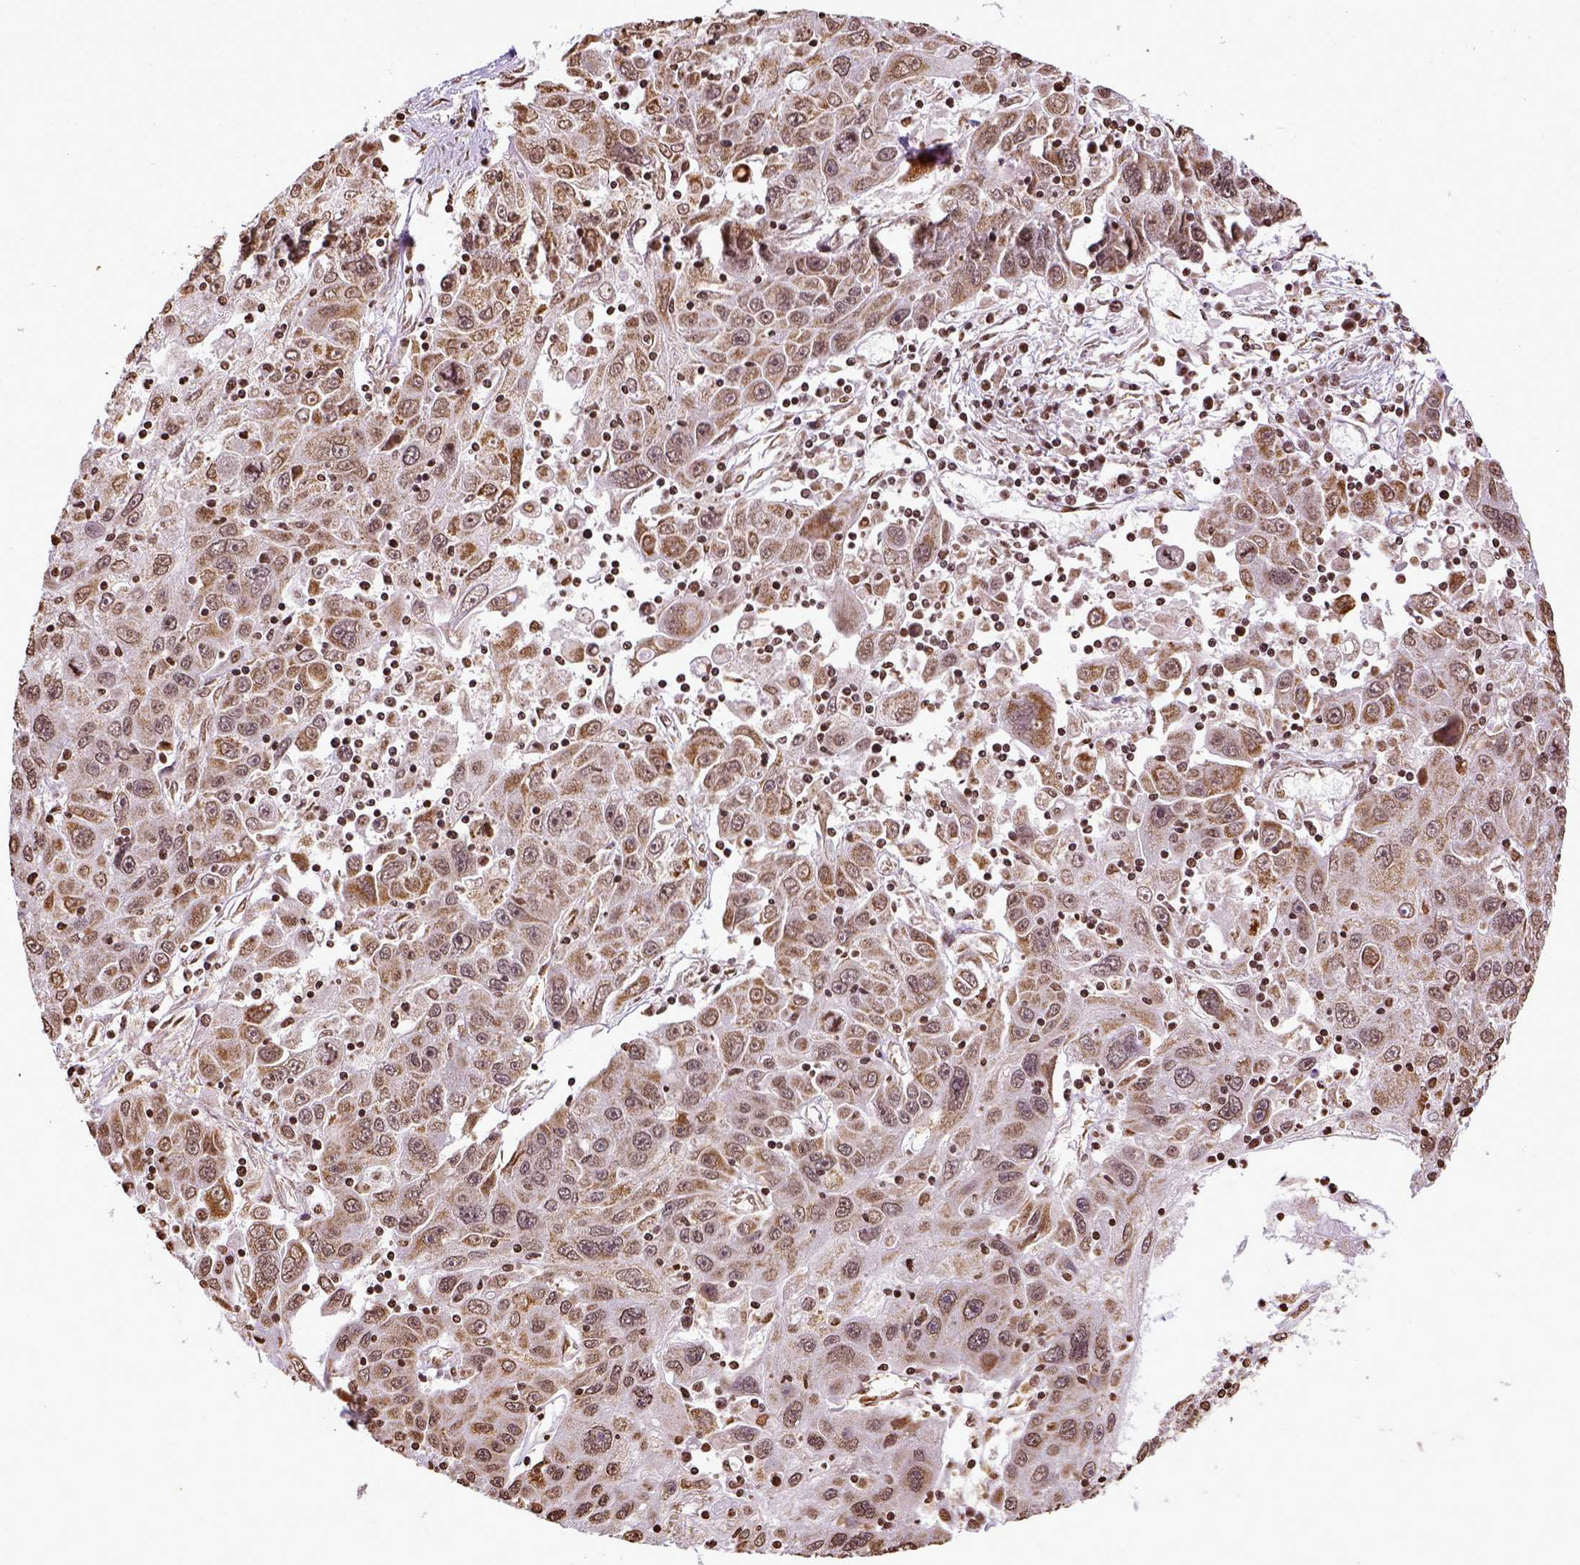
{"staining": {"intensity": "moderate", "quantity": ">75%", "location": "cytoplasmic/membranous,nuclear"}, "tissue": "stomach cancer", "cell_type": "Tumor cells", "image_type": "cancer", "snomed": [{"axis": "morphology", "description": "Adenocarcinoma, NOS"}, {"axis": "topography", "description": "Stomach"}], "caption": "Protein staining of stomach cancer tissue shows moderate cytoplasmic/membranous and nuclear staining in about >75% of tumor cells.", "gene": "ZNF75D", "patient": {"sex": "male", "age": 56}}